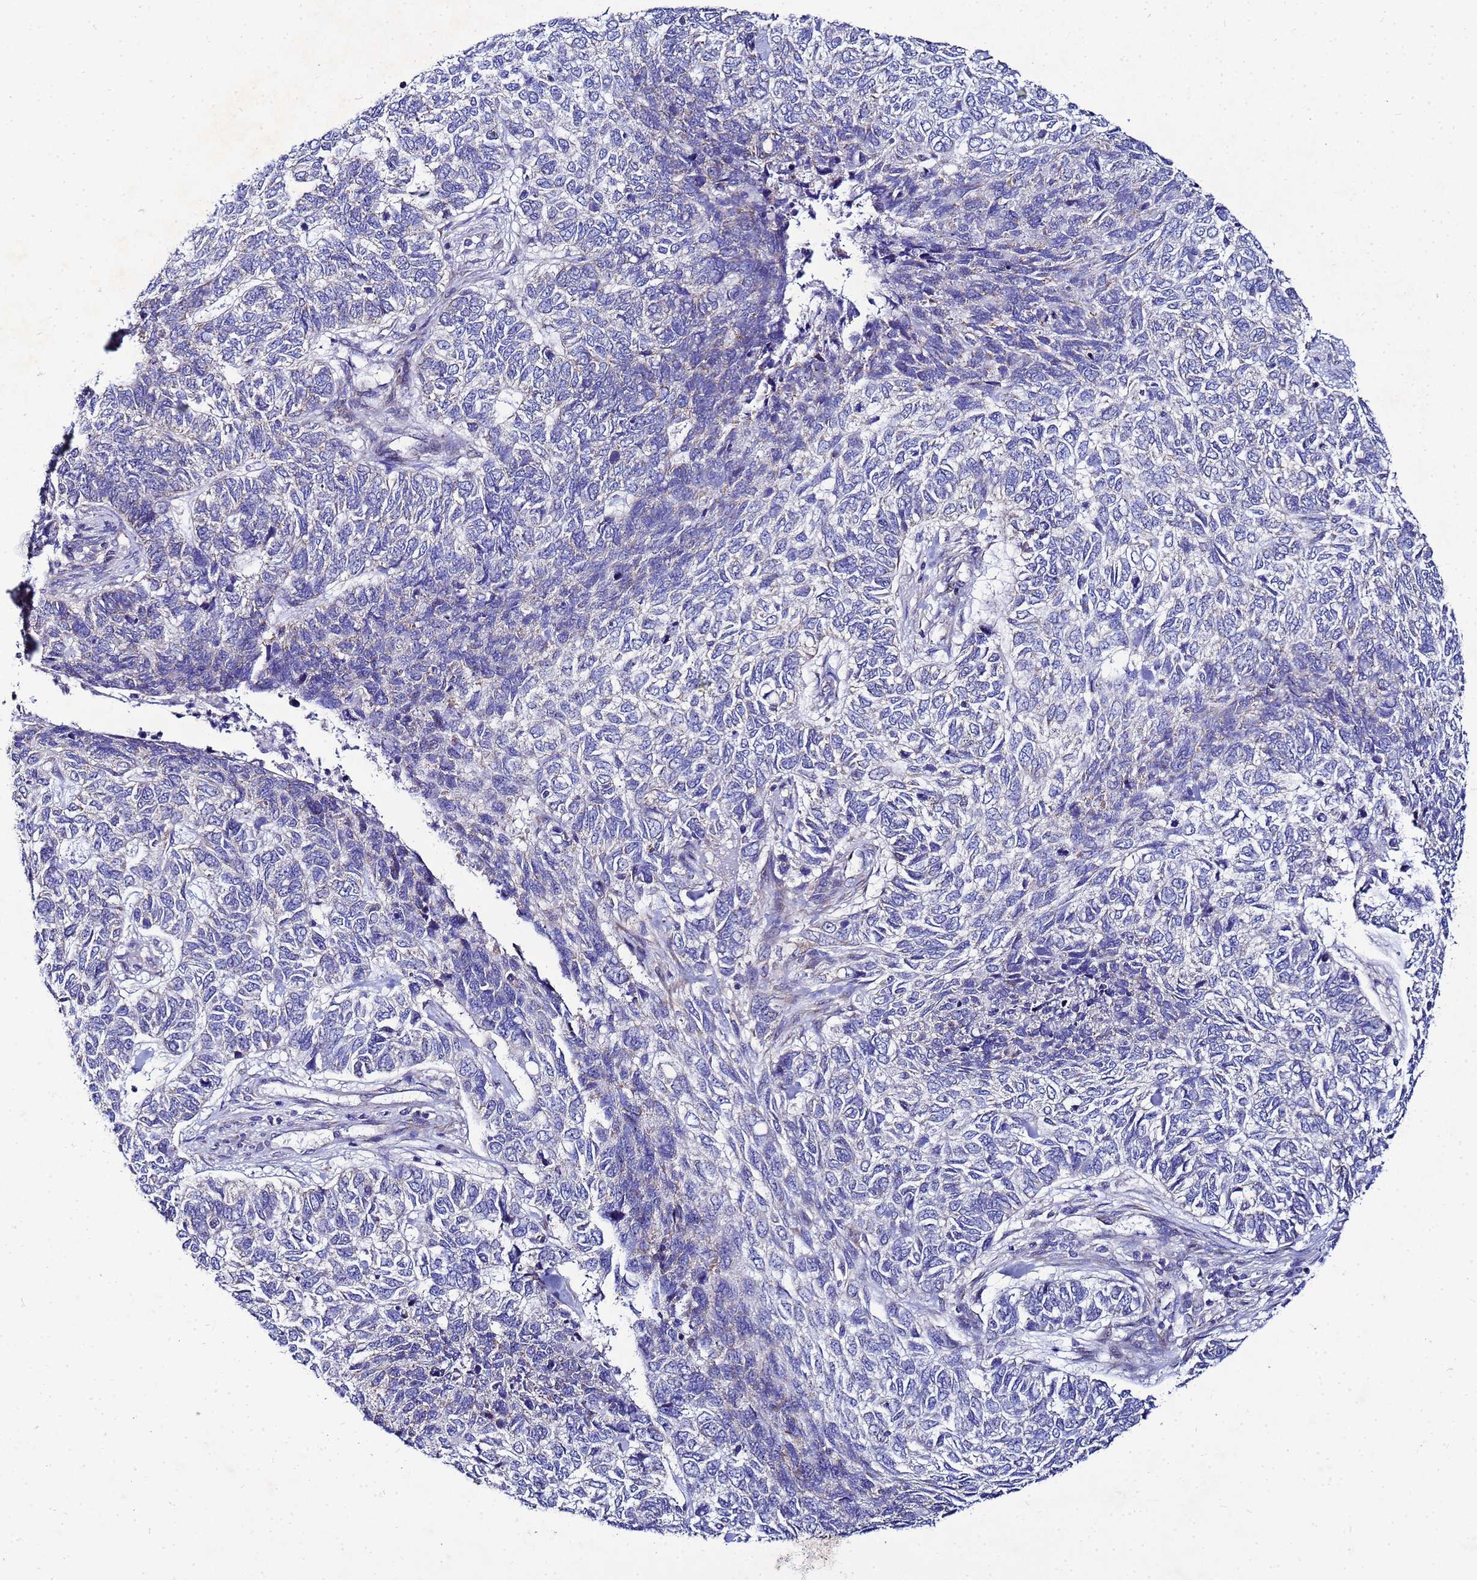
{"staining": {"intensity": "negative", "quantity": "none", "location": "none"}, "tissue": "skin cancer", "cell_type": "Tumor cells", "image_type": "cancer", "snomed": [{"axis": "morphology", "description": "Basal cell carcinoma"}, {"axis": "topography", "description": "Skin"}], "caption": "Photomicrograph shows no significant protein positivity in tumor cells of skin cancer (basal cell carcinoma). The staining was performed using DAB to visualize the protein expression in brown, while the nuclei were stained in blue with hematoxylin (Magnification: 20x).", "gene": "FAHD2A", "patient": {"sex": "female", "age": 65}}